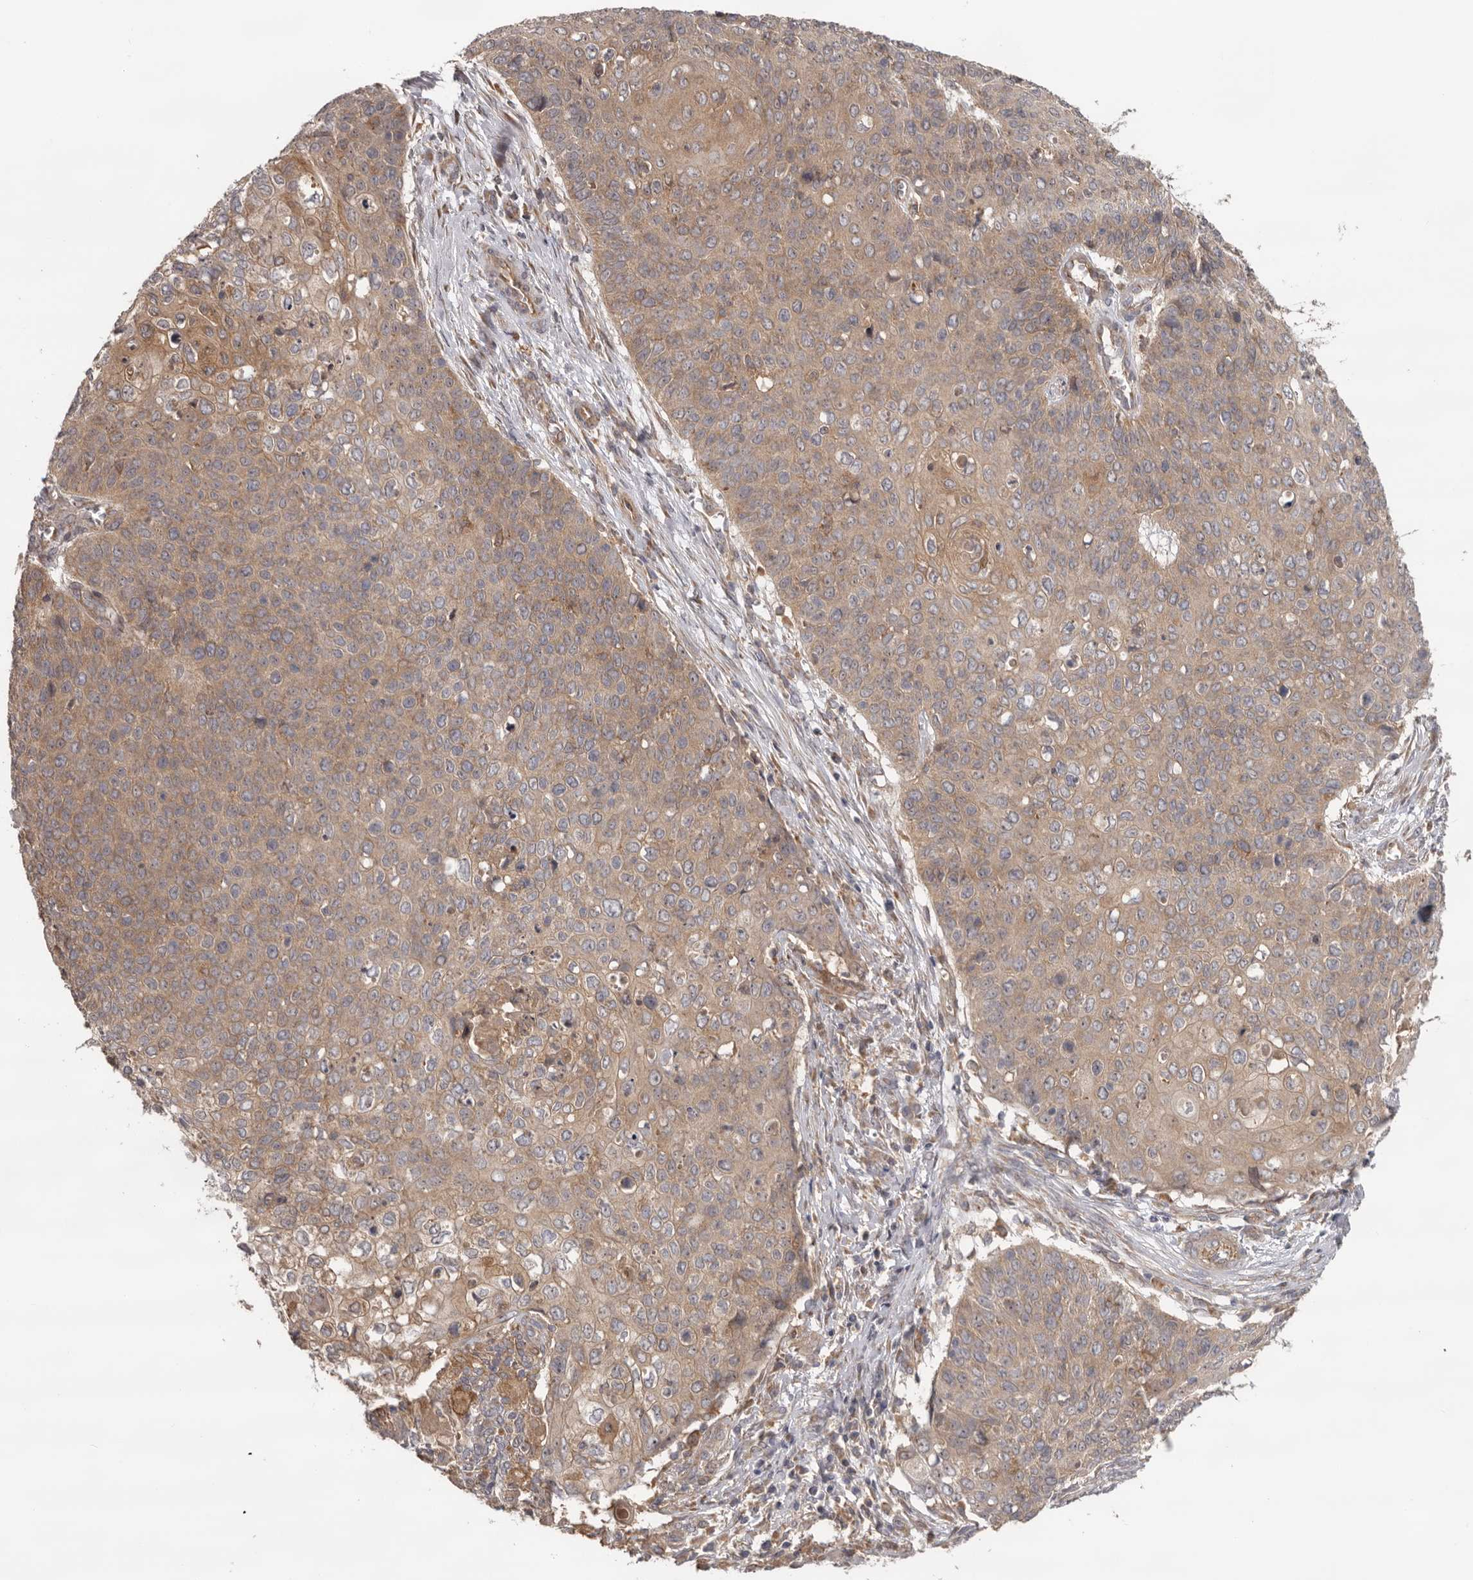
{"staining": {"intensity": "moderate", "quantity": ">75%", "location": "cytoplasmic/membranous"}, "tissue": "cervical cancer", "cell_type": "Tumor cells", "image_type": "cancer", "snomed": [{"axis": "morphology", "description": "Squamous cell carcinoma, NOS"}, {"axis": "topography", "description": "Cervix"}], "caption": "IHC (DAB (3,3'-diaminobenzidine)) staining of human cervical cancer exhibits moderate cytoplasmic/membranous protein expression in approximately >75% of tumor cells.", "gene": "HINT3", "patient": {"sex": "female", "age": 39}}